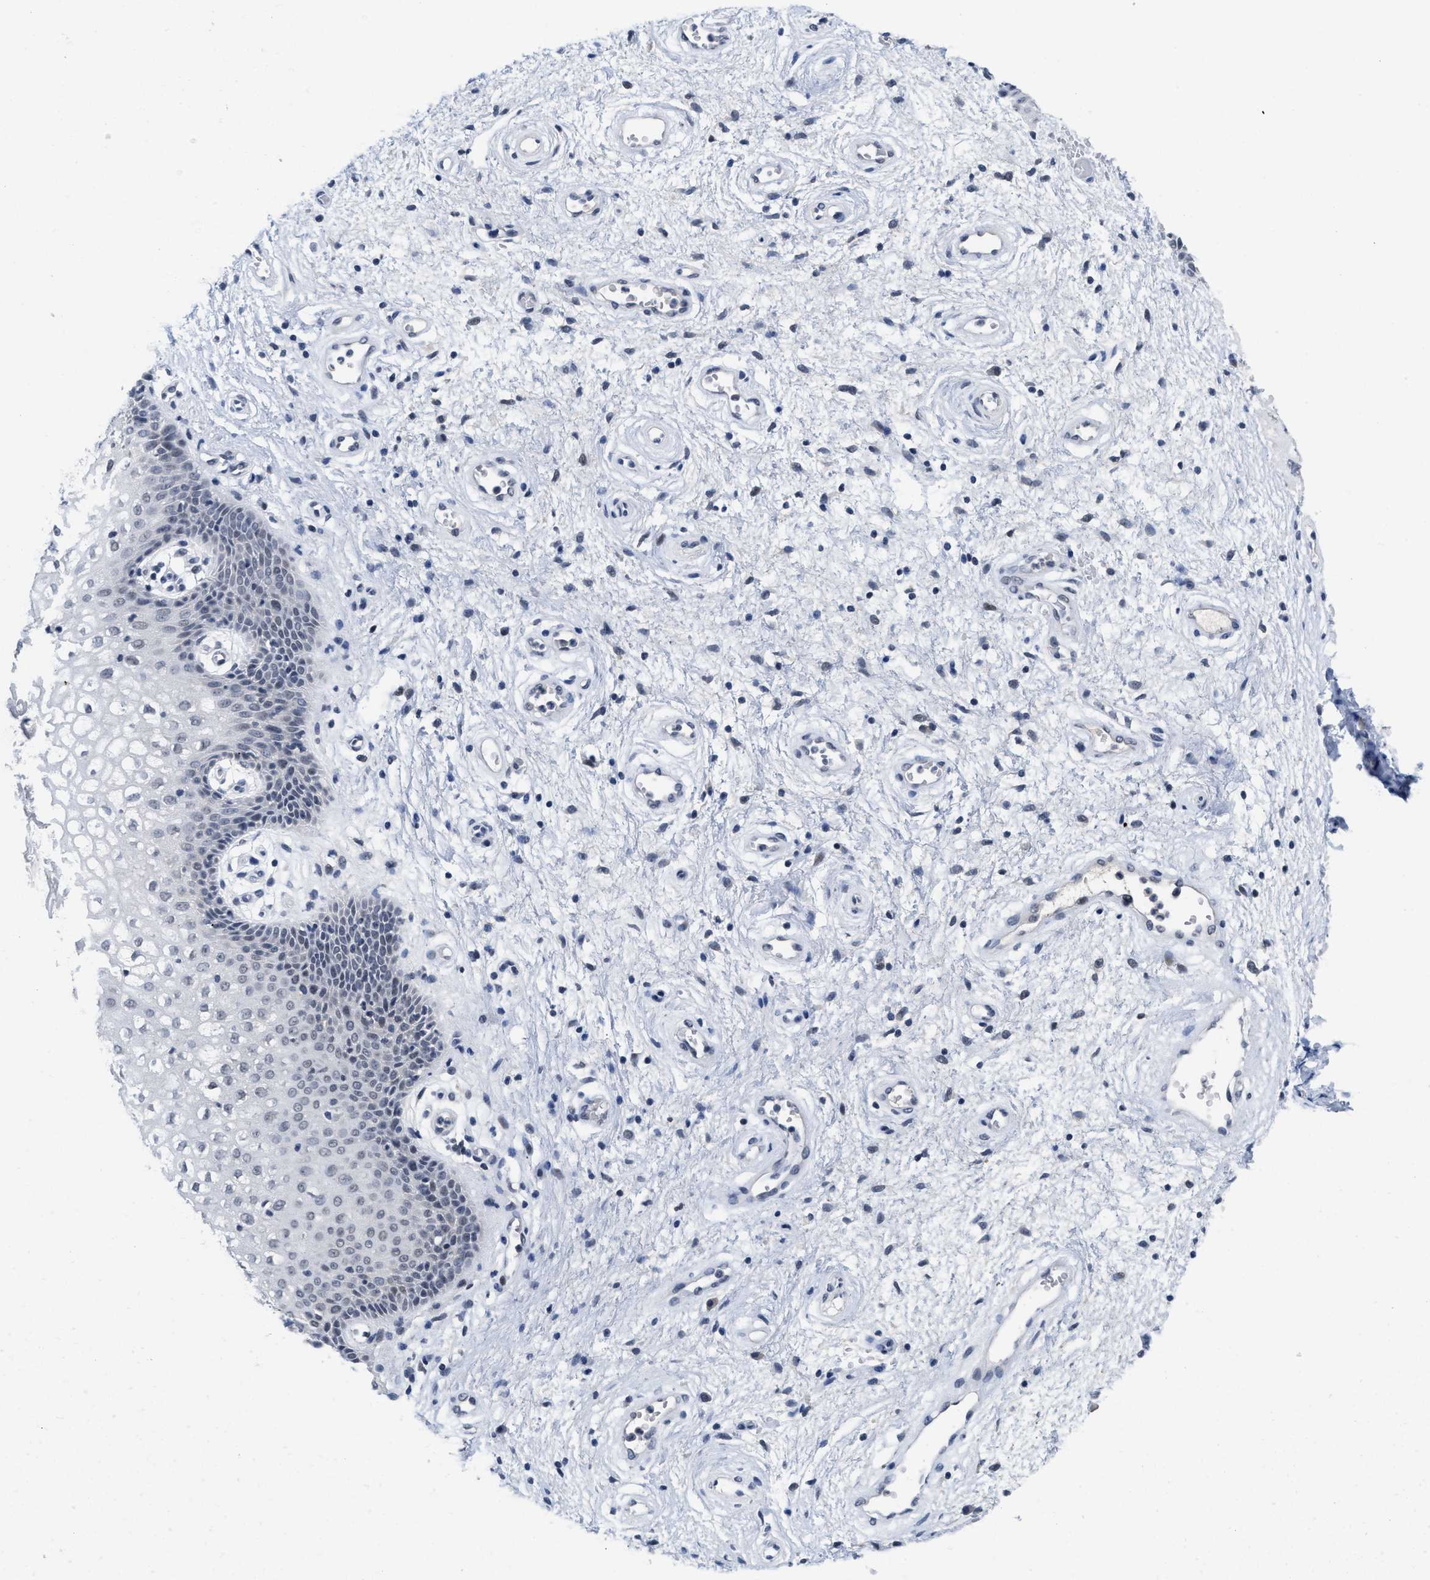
{"staining": {"intensity": "weak", "quantity": "<25%", "location": "nuclear"}, "tissue": "vagina", "cell_type": "Squamous epithelial cells", "image_type": "normal", "snomed": [{"axis": "morphology", "description": "Normal tissue, NOS"}, {"axis": "topography", "description": "Vagina"}], "caption": "Squamous epithelial cells are negative for protein expression in normal human vagina. (DAB (3,3'-diaminobenzidine) immunohistochemistry visualized using brightfield microscopy, high magnification).", "gene": "GGNBP2", "patient": {"sex": "female", "age": 34}}